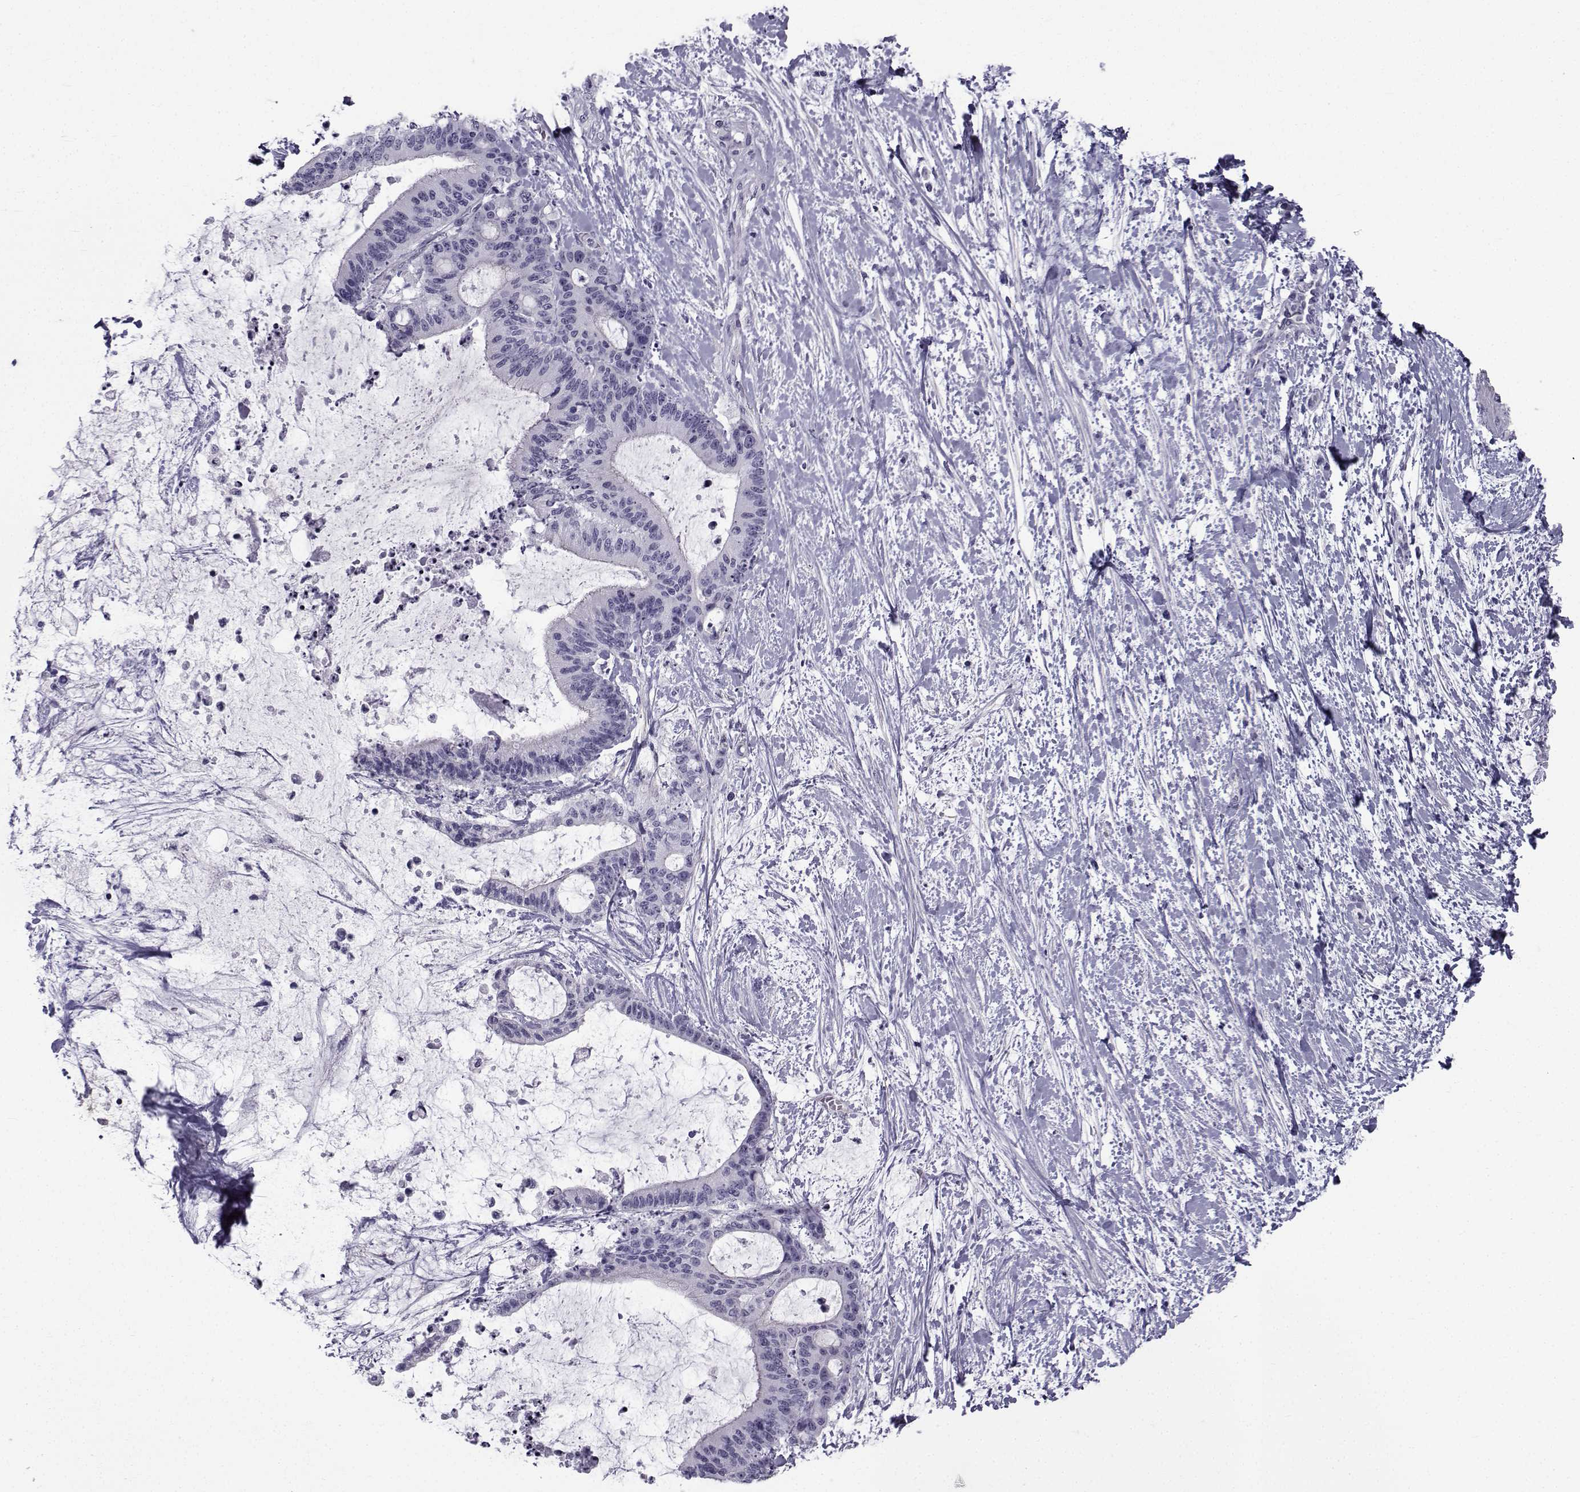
{"staining": {"intensity": "negative", "quantity": "none", "location": "none"}, "tissue": "liver cancer", "cell_type": "Tumor cells", "image_type": "cancer", "snomed": [{"axis": "morphology", "description": "Cholangiocarcinoma"}, {"axis": "topography", "description": "Liver"}], "caption": "Immunohistochemical staining of human liver cancer reveals no significant expression in tumor cells. (Brightfield microscopy of DAB (3,3'-diaminobenzidine) immunohistochemistry (IHC) at high magnification).", "gene": "SPANXD", "patient": {"sex": "female", "age": 73}}